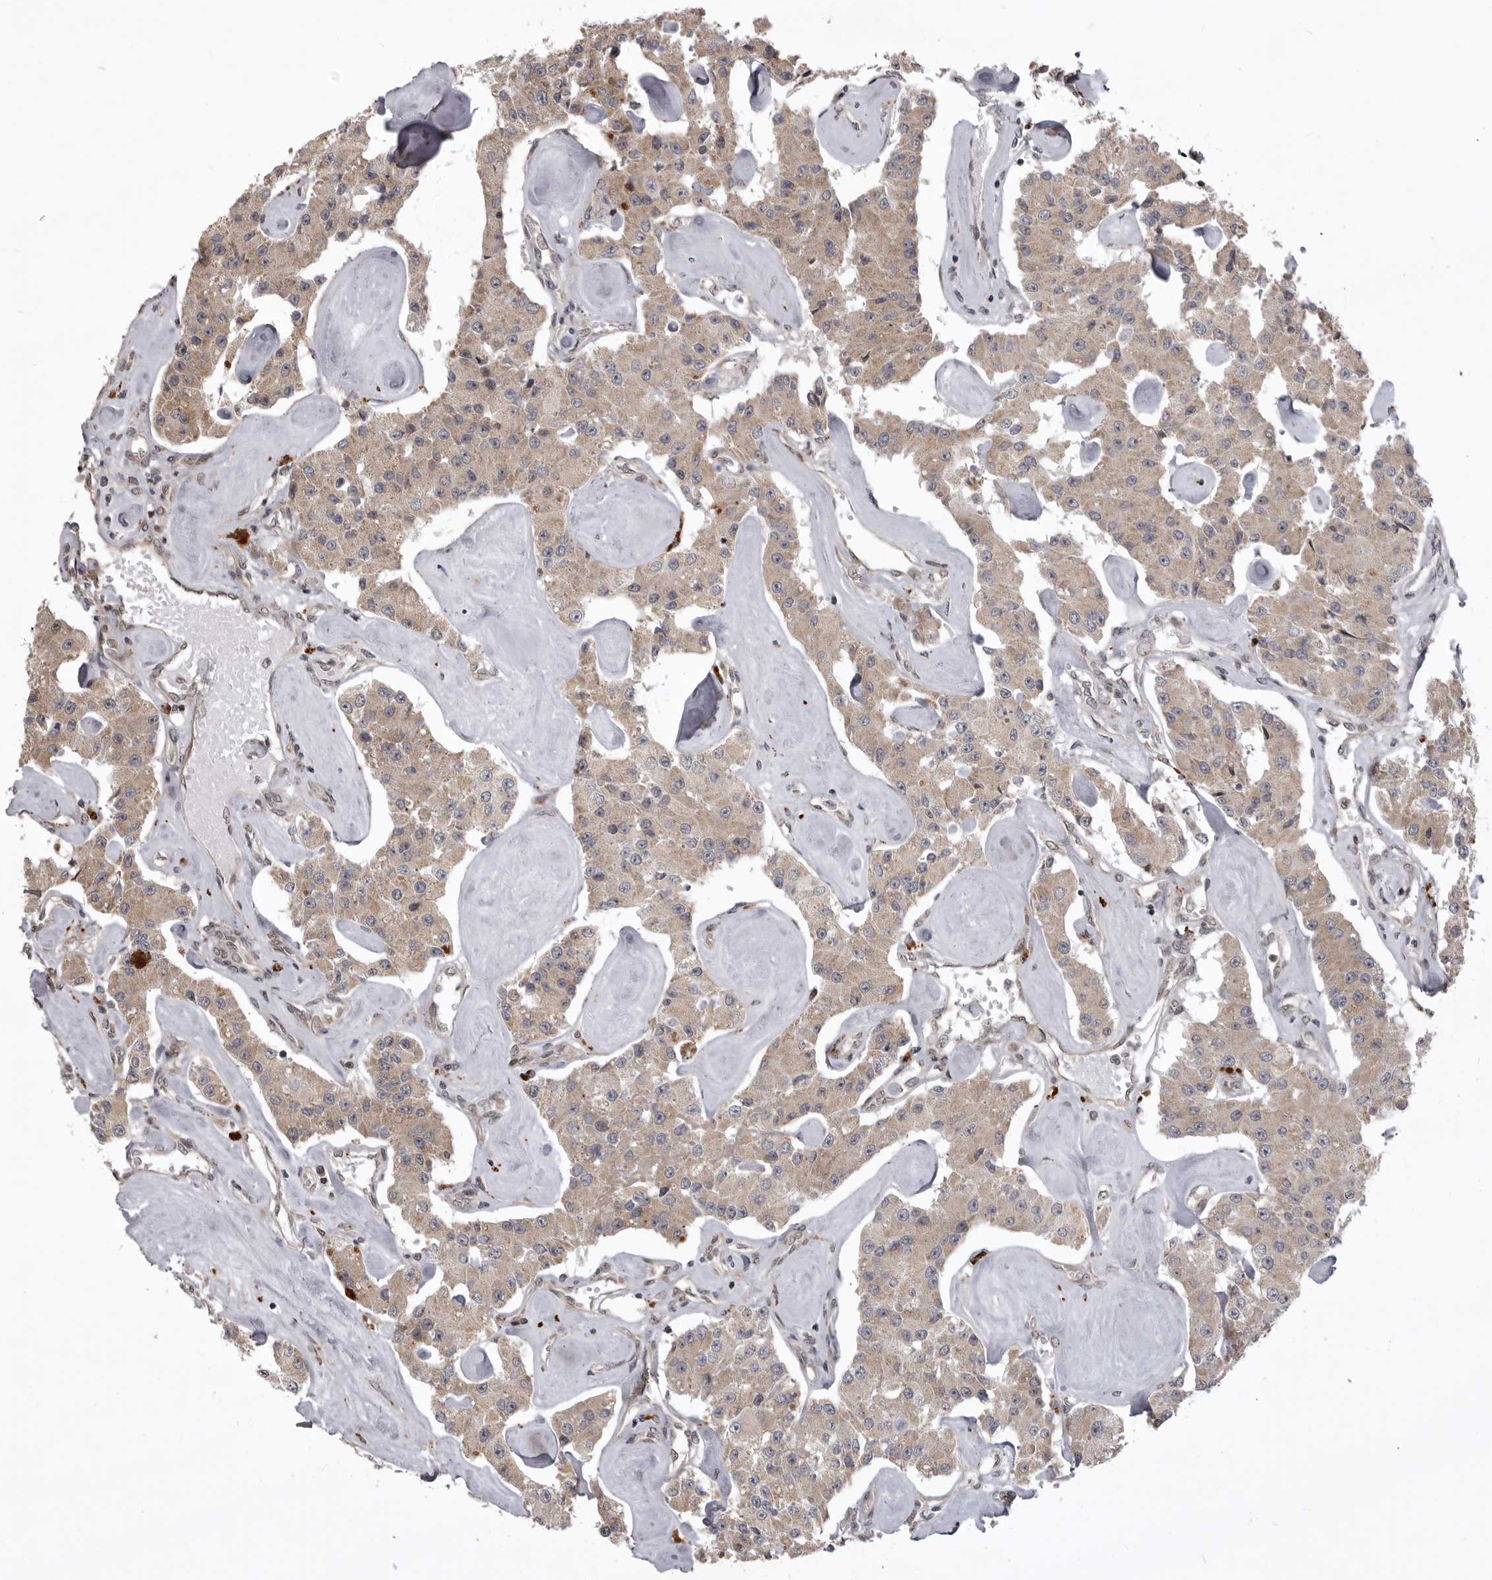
{"staining": {"intensity": "weak", "quantity": ">75%", "location": "cytoplasmic/membranous"}, "tissue": "carcinoid", "cell_type": "Tumor cells", "image_type": "cancer", "snomed": [{"axis": "morphology", "description": "Carcinoid, malignant, NOS"}, {"axis": "topography", "description": "Pancreas"}], "caption": "A histopathology image showing weak cytoplasmic/membranous expression in approximately >75% of tumor cells in carcinoid, as visualized by brown immunohistochemical staining.", "gene": "C1orf109", "patient": {"sex": "male", "age": 41}}